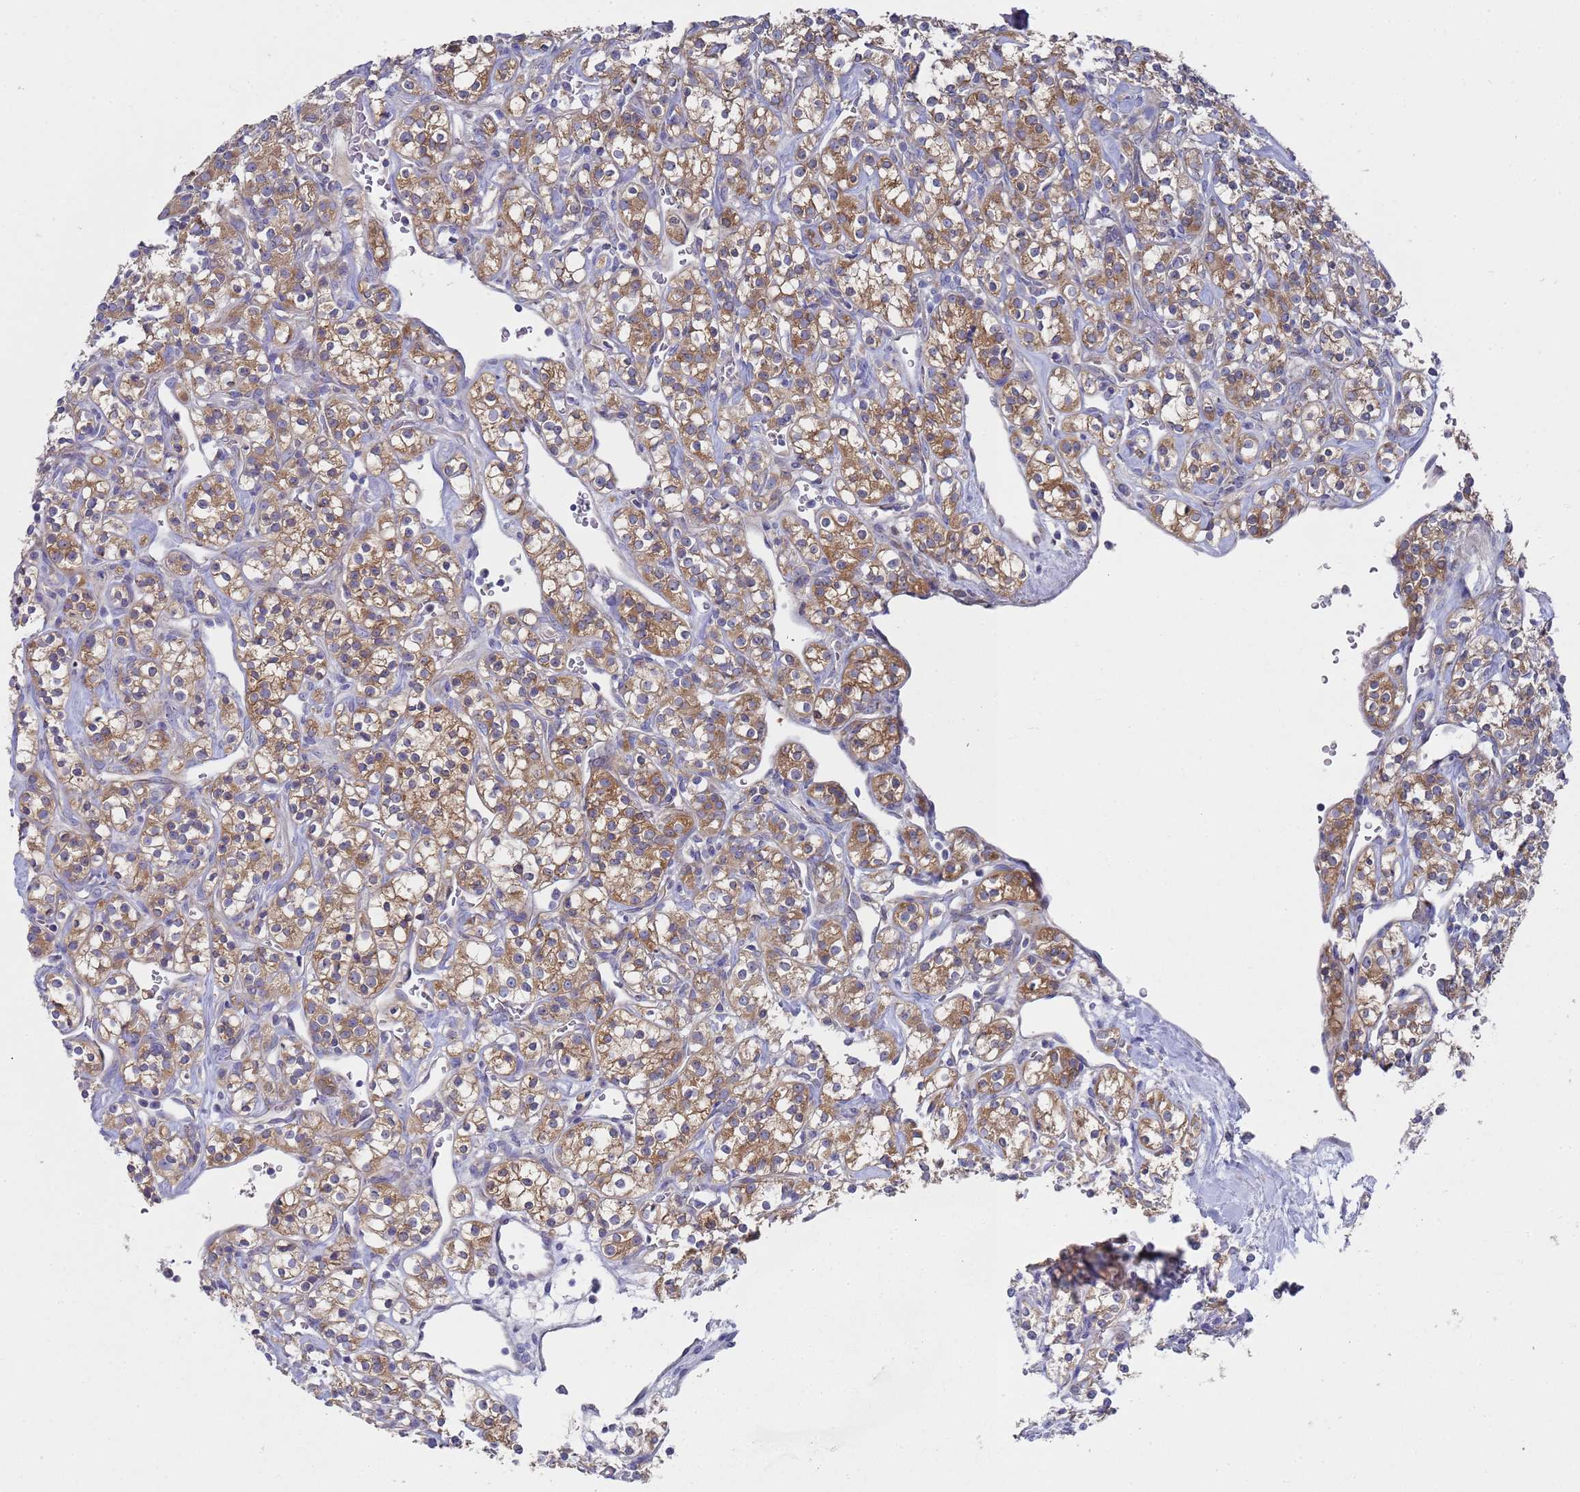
{"staining": {"intensity": "moderate", "quantity": ">75%", "location": "cytoplasmic/membranous"}, "tissue": "renal cancer", "cell_type": "Tumor cells", "image_type": "cancer", "snomed": [{"axis": "morphology", "description": "Adenocarcinoma, NOS"}, {"axis": "topography", "description": "Kidney"}], "caption": "This is a histology image of IHC staining of renal adenocarcinoma, which shows moderate expression in the cytoplasmic/membranous of tumor cells.", "gene": "NPEPPS", "patient": {"sex": "male", "age": 77}}